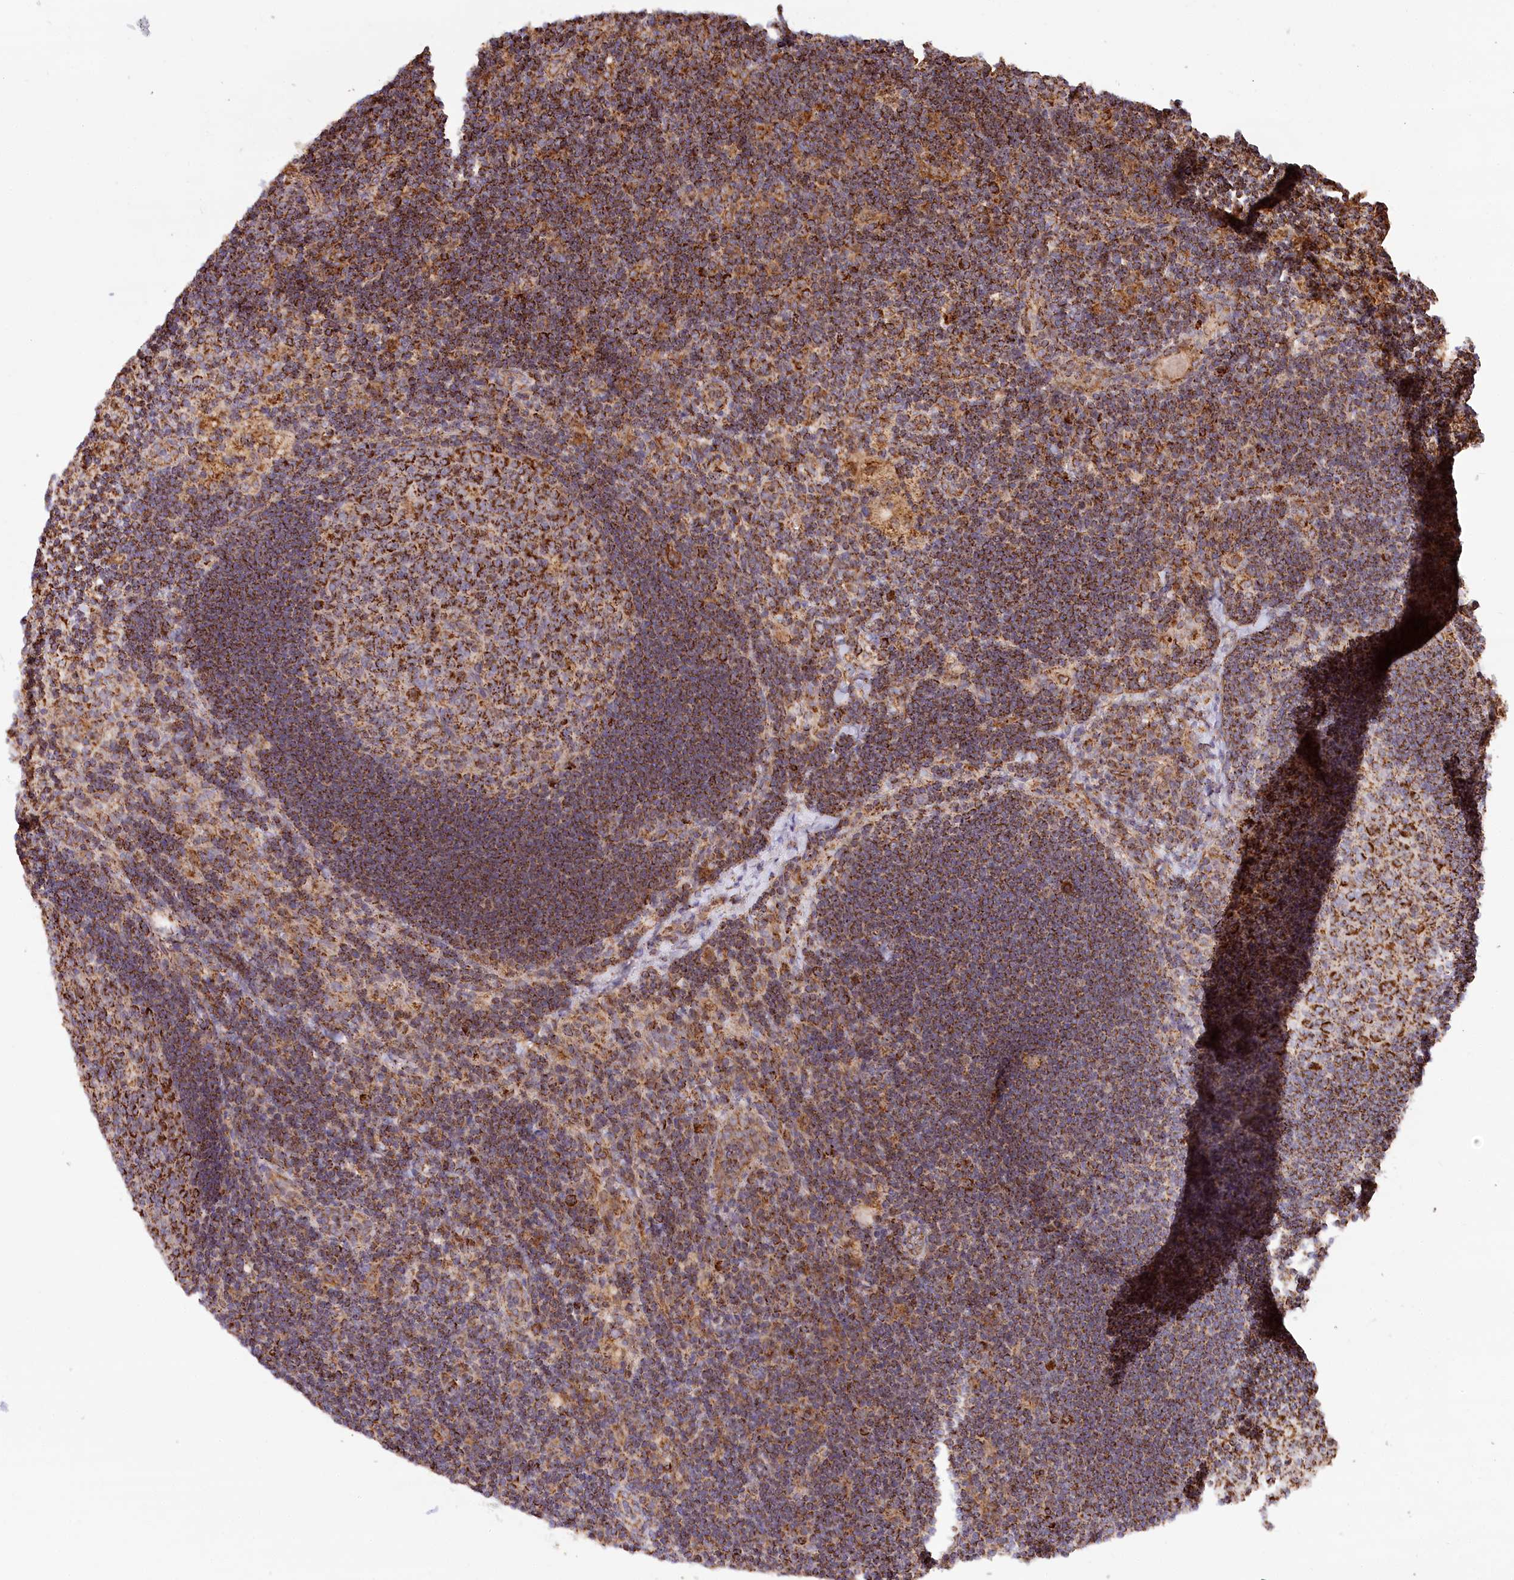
{"staining": {"intensity": "strong", "quantity": ">75%", "location": "cytoplasmic/membranous"}, "tissue": "lymph node", "cell_type": "Germinal center cells", "image_type": "normal", "snomed": [{"axis": "morphology", "description": "Normal tissue, NOS"}, {"axis": "topography", "description": "Lymph node"}], "caption": "Germinal center cells show high levels of strong cytoplasmic/membranous expression in approximately >75% of cells in normal human lymph node. Nuclei are stained in blue.", "gene": "UMPS", "patient": {"sex": "male", "age": 24}}